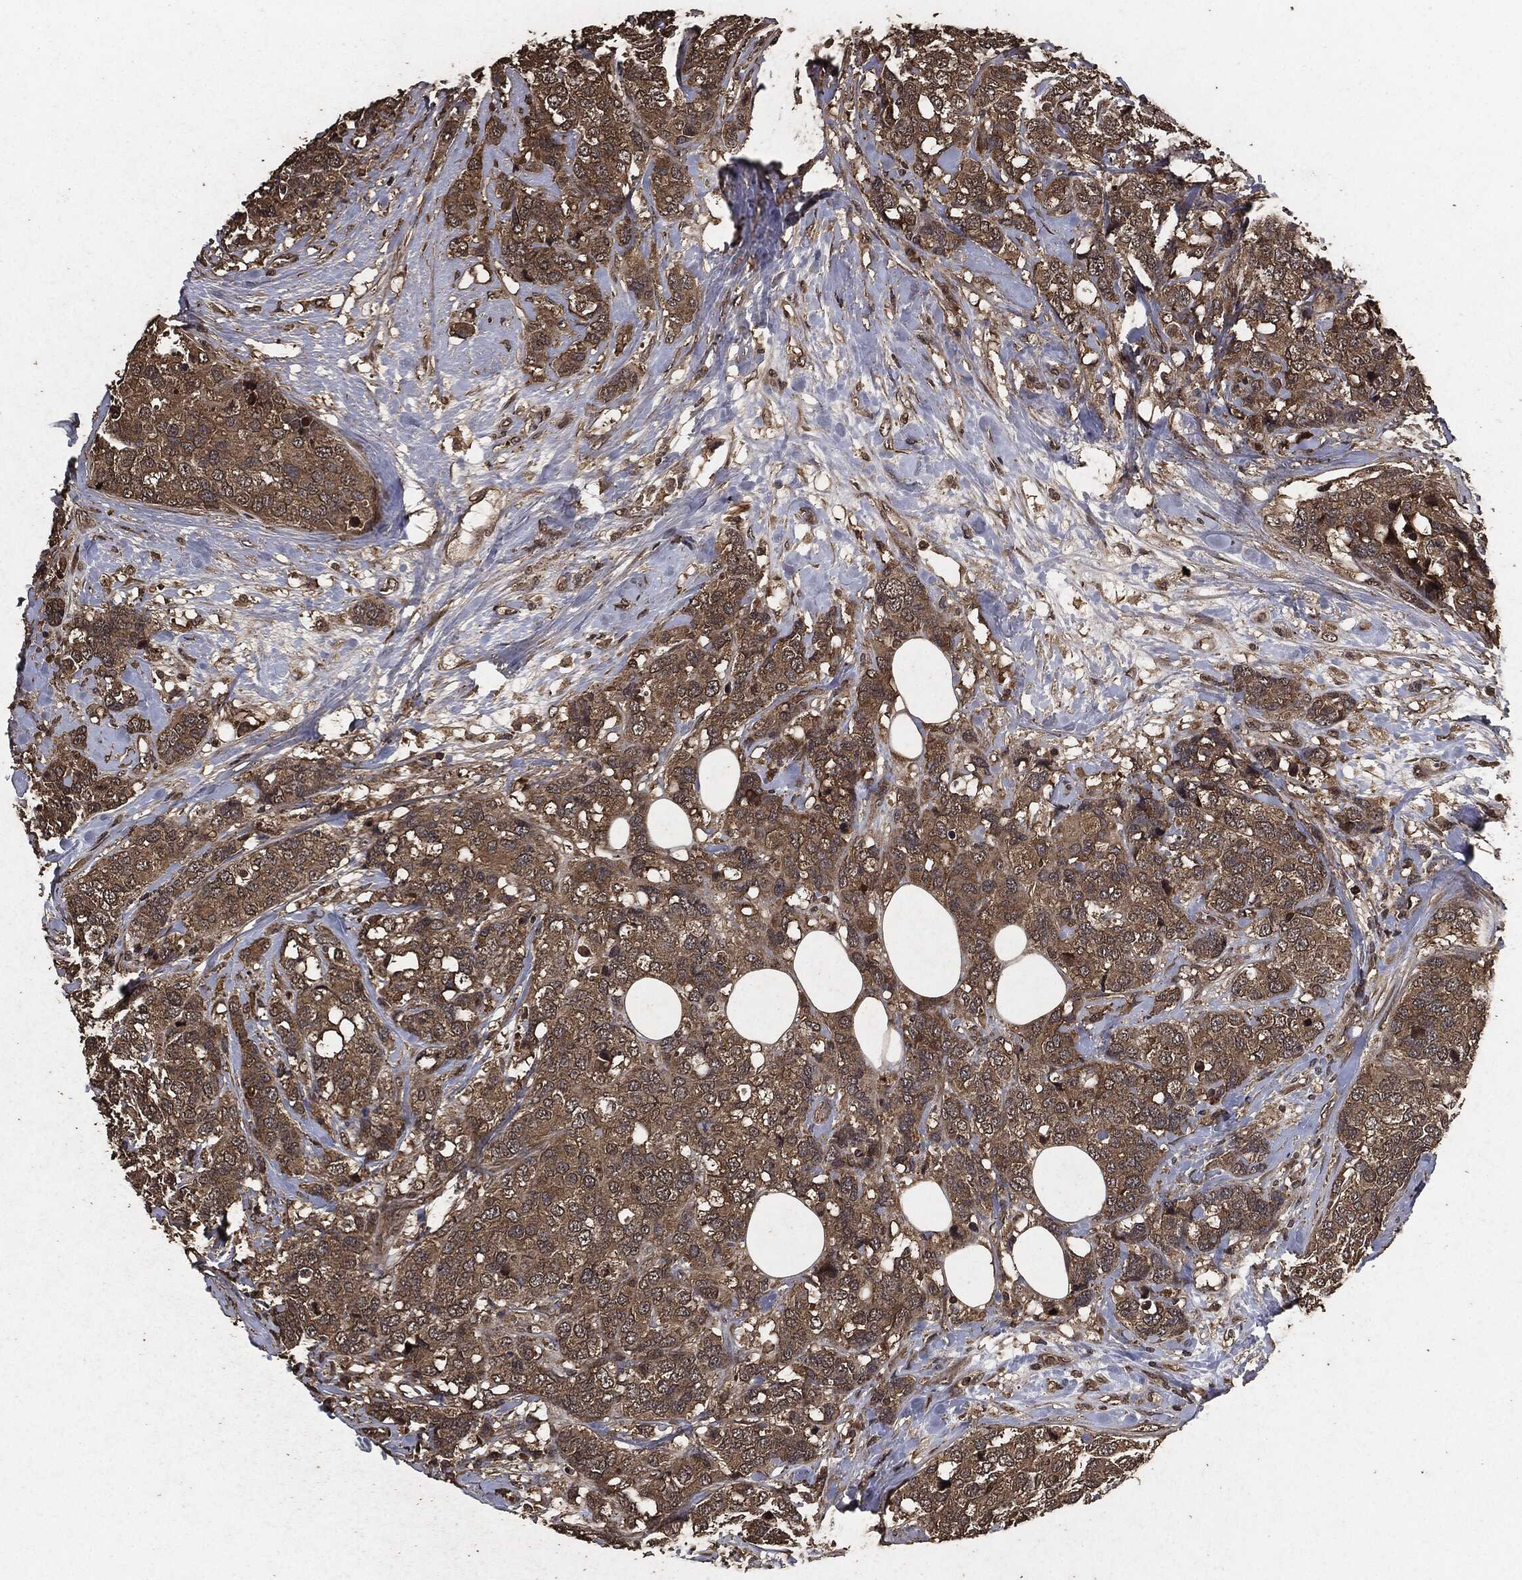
{"staining": {"intensity": "moderate", "quantity": ">75%", "location": "cytoplasmic/membranous"}, "tissue": "breast cancer", "cell_type": "Tumor cells", "image_type": "cancer", "snomed": [{"axis": "morphology", "description": "Lobular carcinoma"}, {"axis": "topography", "description": "Breast"}], "caption": "A photomicrograph of human breast cancer stained for a protein shows moderate cytoplasmic/membranous brown staining in tumor cells.", "gene": "AKT1S1", "patient": {"sex": "female", "age": 59}}